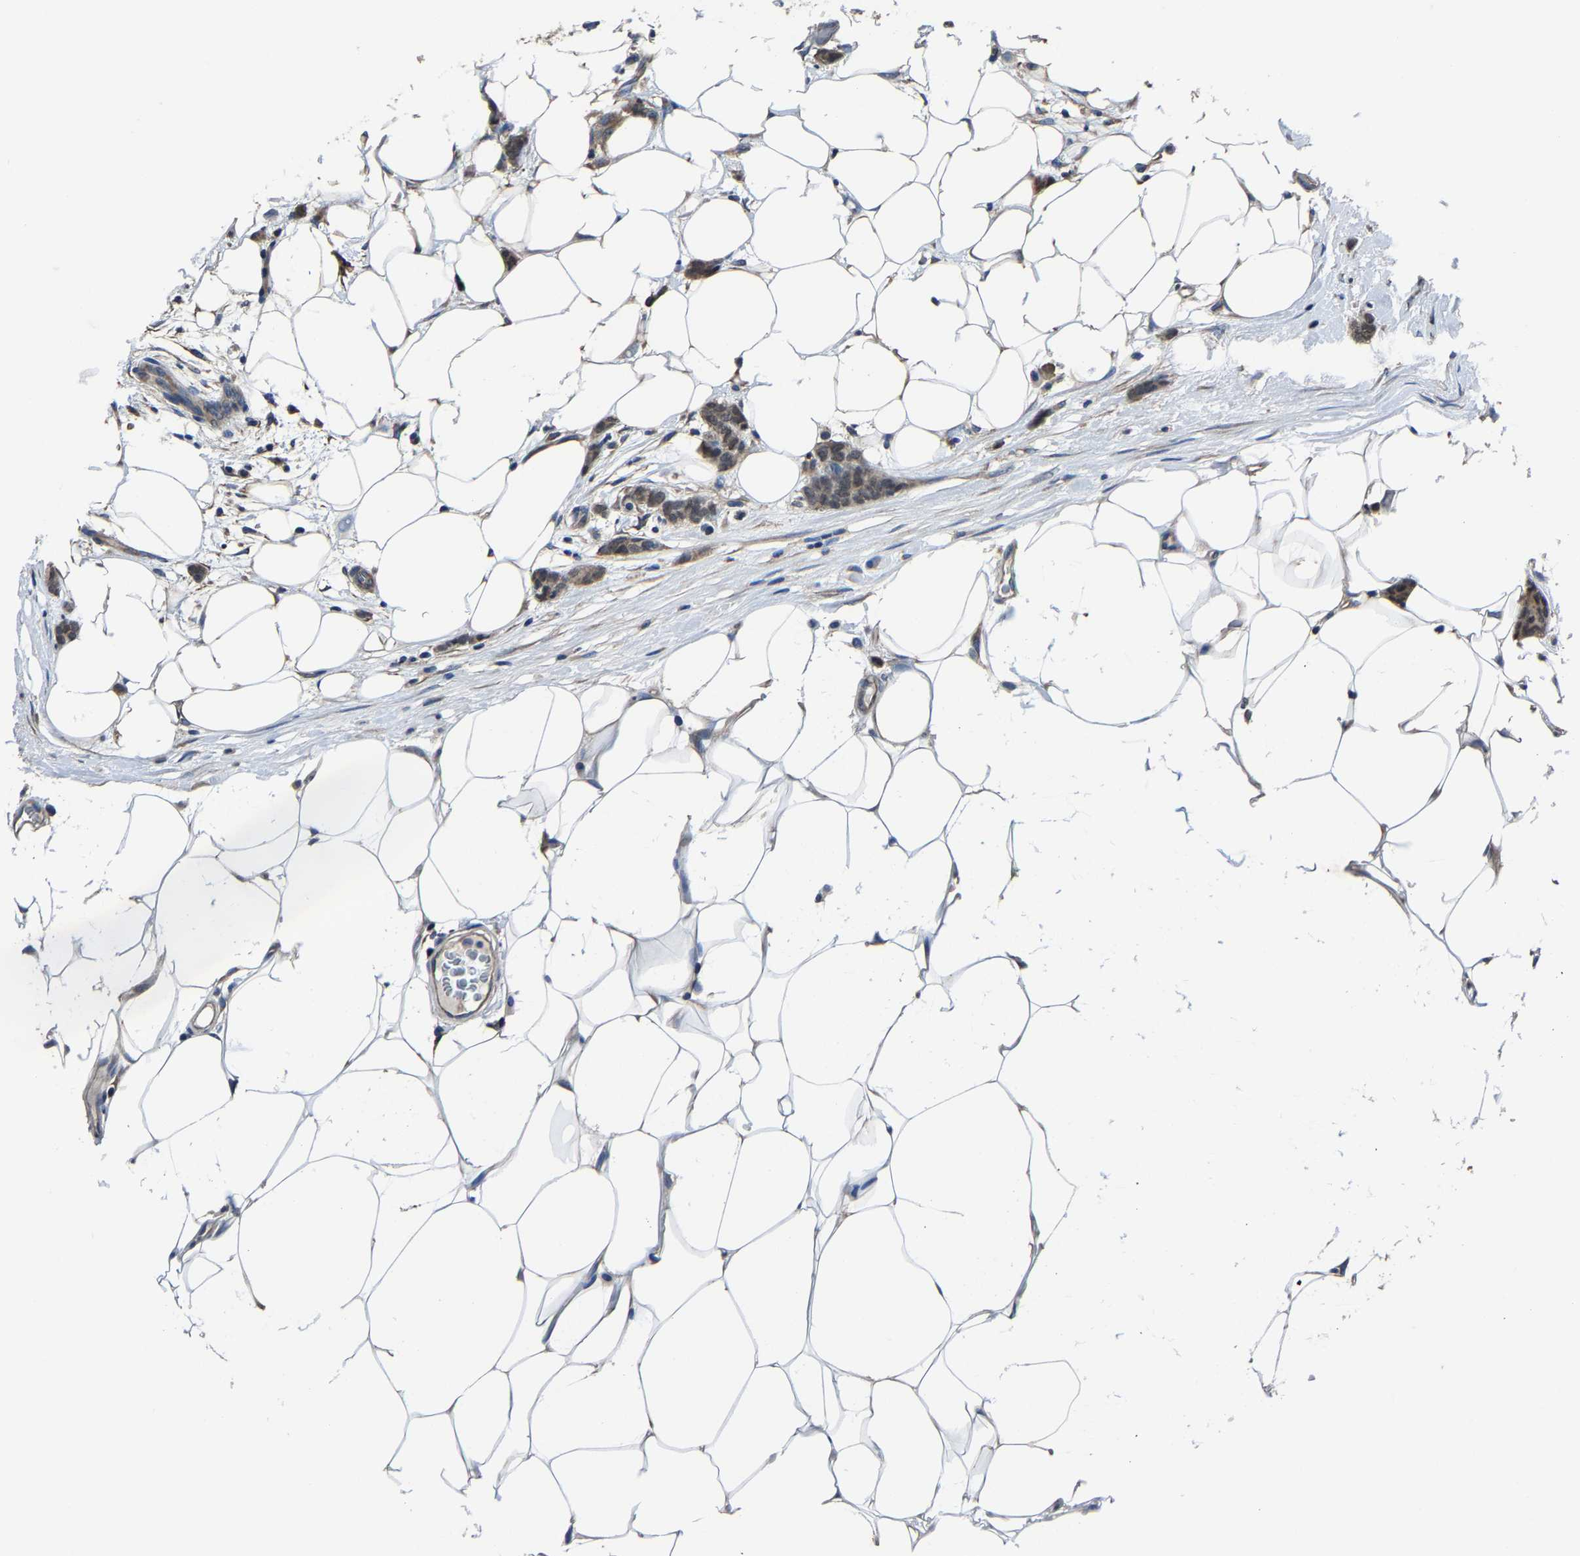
{"staining": {"intensity": "weak", "quantity": ">75%", "location": "cytoplasmic/membranous,nuclear"}, "tissue": "breast cancer", "cell_type": "Tumor cells", "image_type": "cancer", "snomed": [{"axis": "morphology", "description": "Lobular carcinoma"}, {"axis": "topography", "description": "Skin"}, {"axis": "topography", "description": "Breast"}], "caption": "Protein positivity by IHC displays weak cytoplasmic/membranous and nuclear expression in approximately >75% of tumor cells in breast lobular carcinoma.", "gene": "STRBP", "patient": {"sex": "female", "age": 46}}